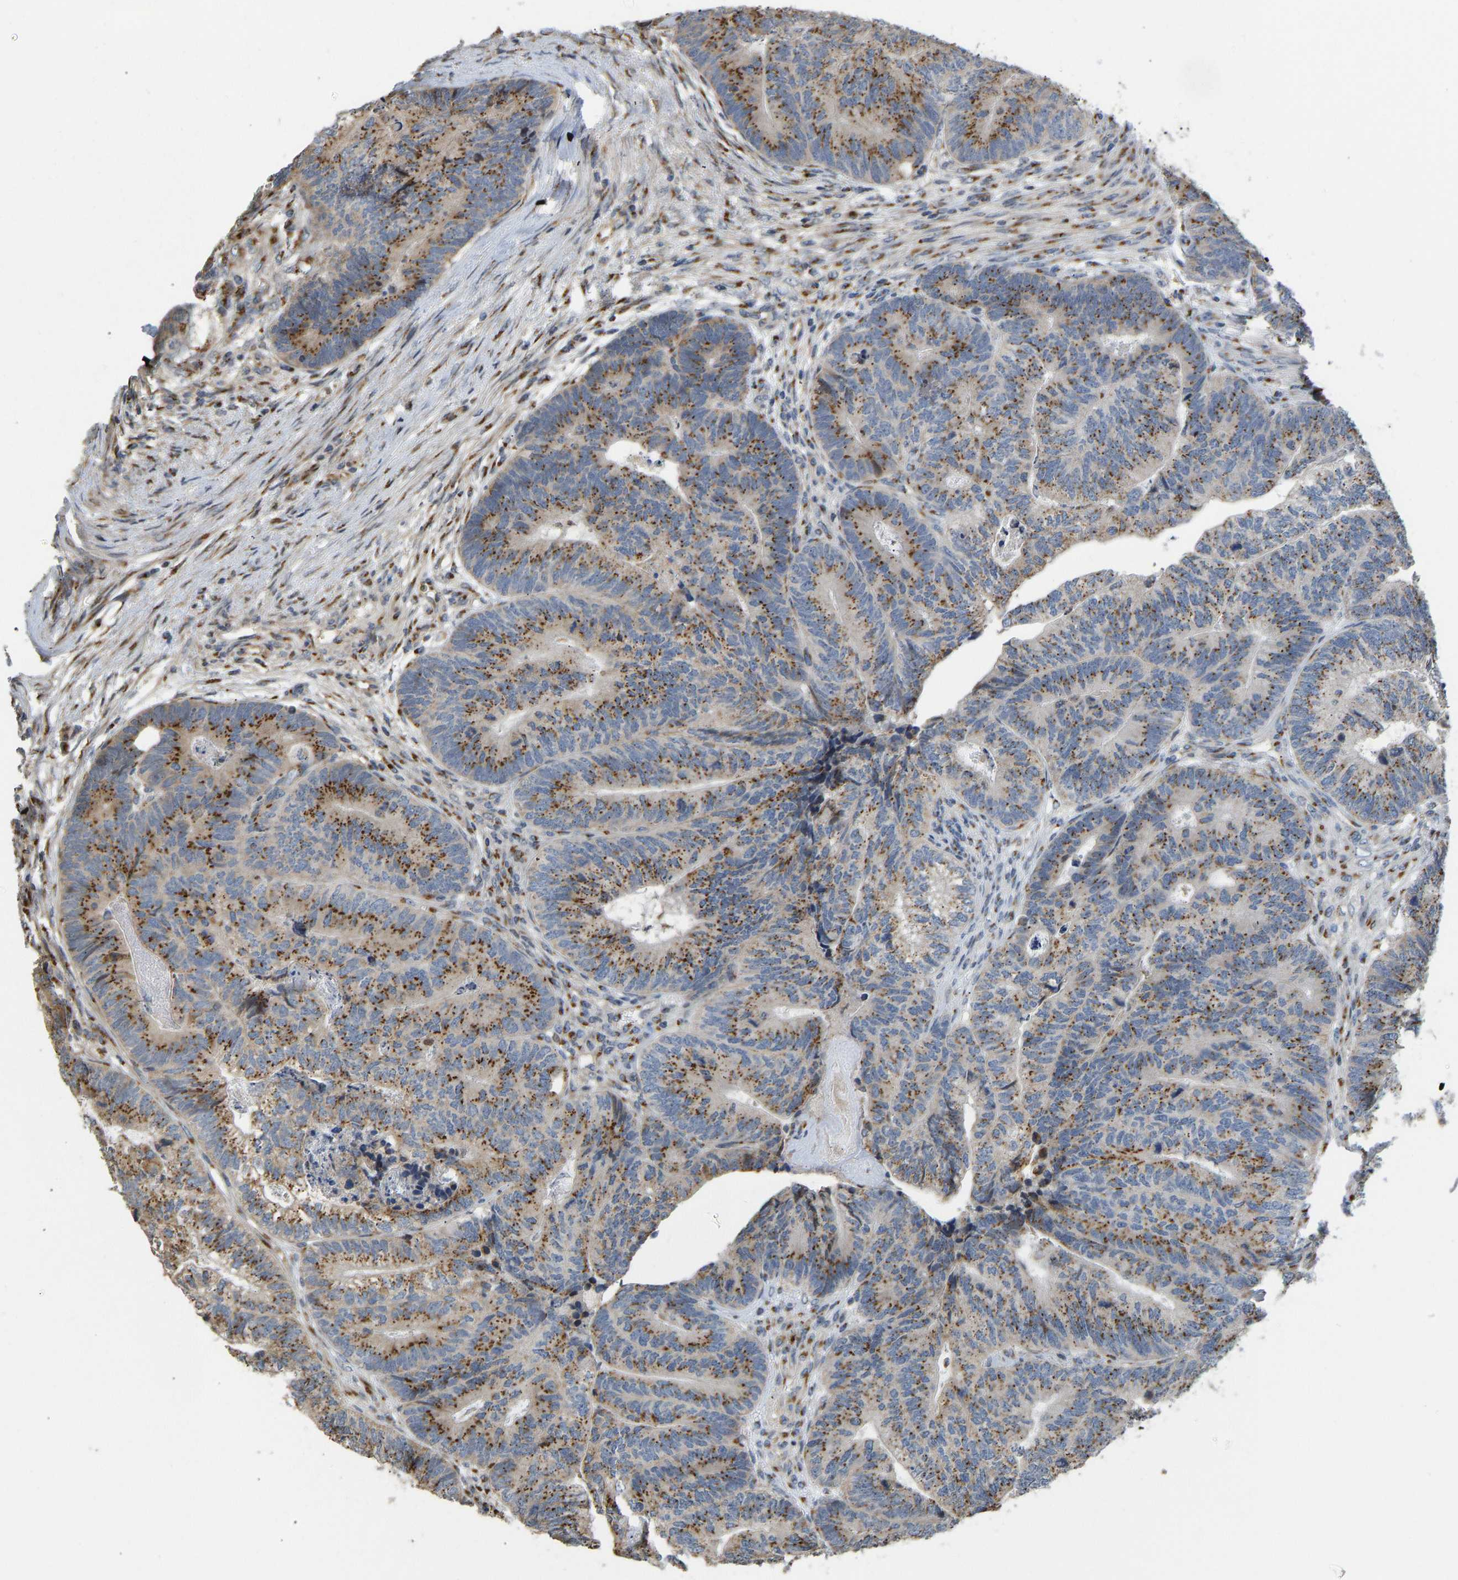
{"staining": {"intensity": "moderate", "quantity": ">75%", "location": "cytoplasmic/membranous"}, "tissue": "colorectal cancer", "cell_type": "Tumor cells", "image_type": "cancer", "snomed": [{"axis": "morphology", "description": "Adenocarcinoma, NOS"}, {"axis": "topography", "description": "Colon"}], "caption": "Immunohistochemistry (IHC) (DAB) staining of colorectal cancer shows moderate cytoplasmic/membranous protein positivity in approximately >75% of tumor cells.", "gene": "YIPF4", "patient": {"sex": "female", "age": 67}}